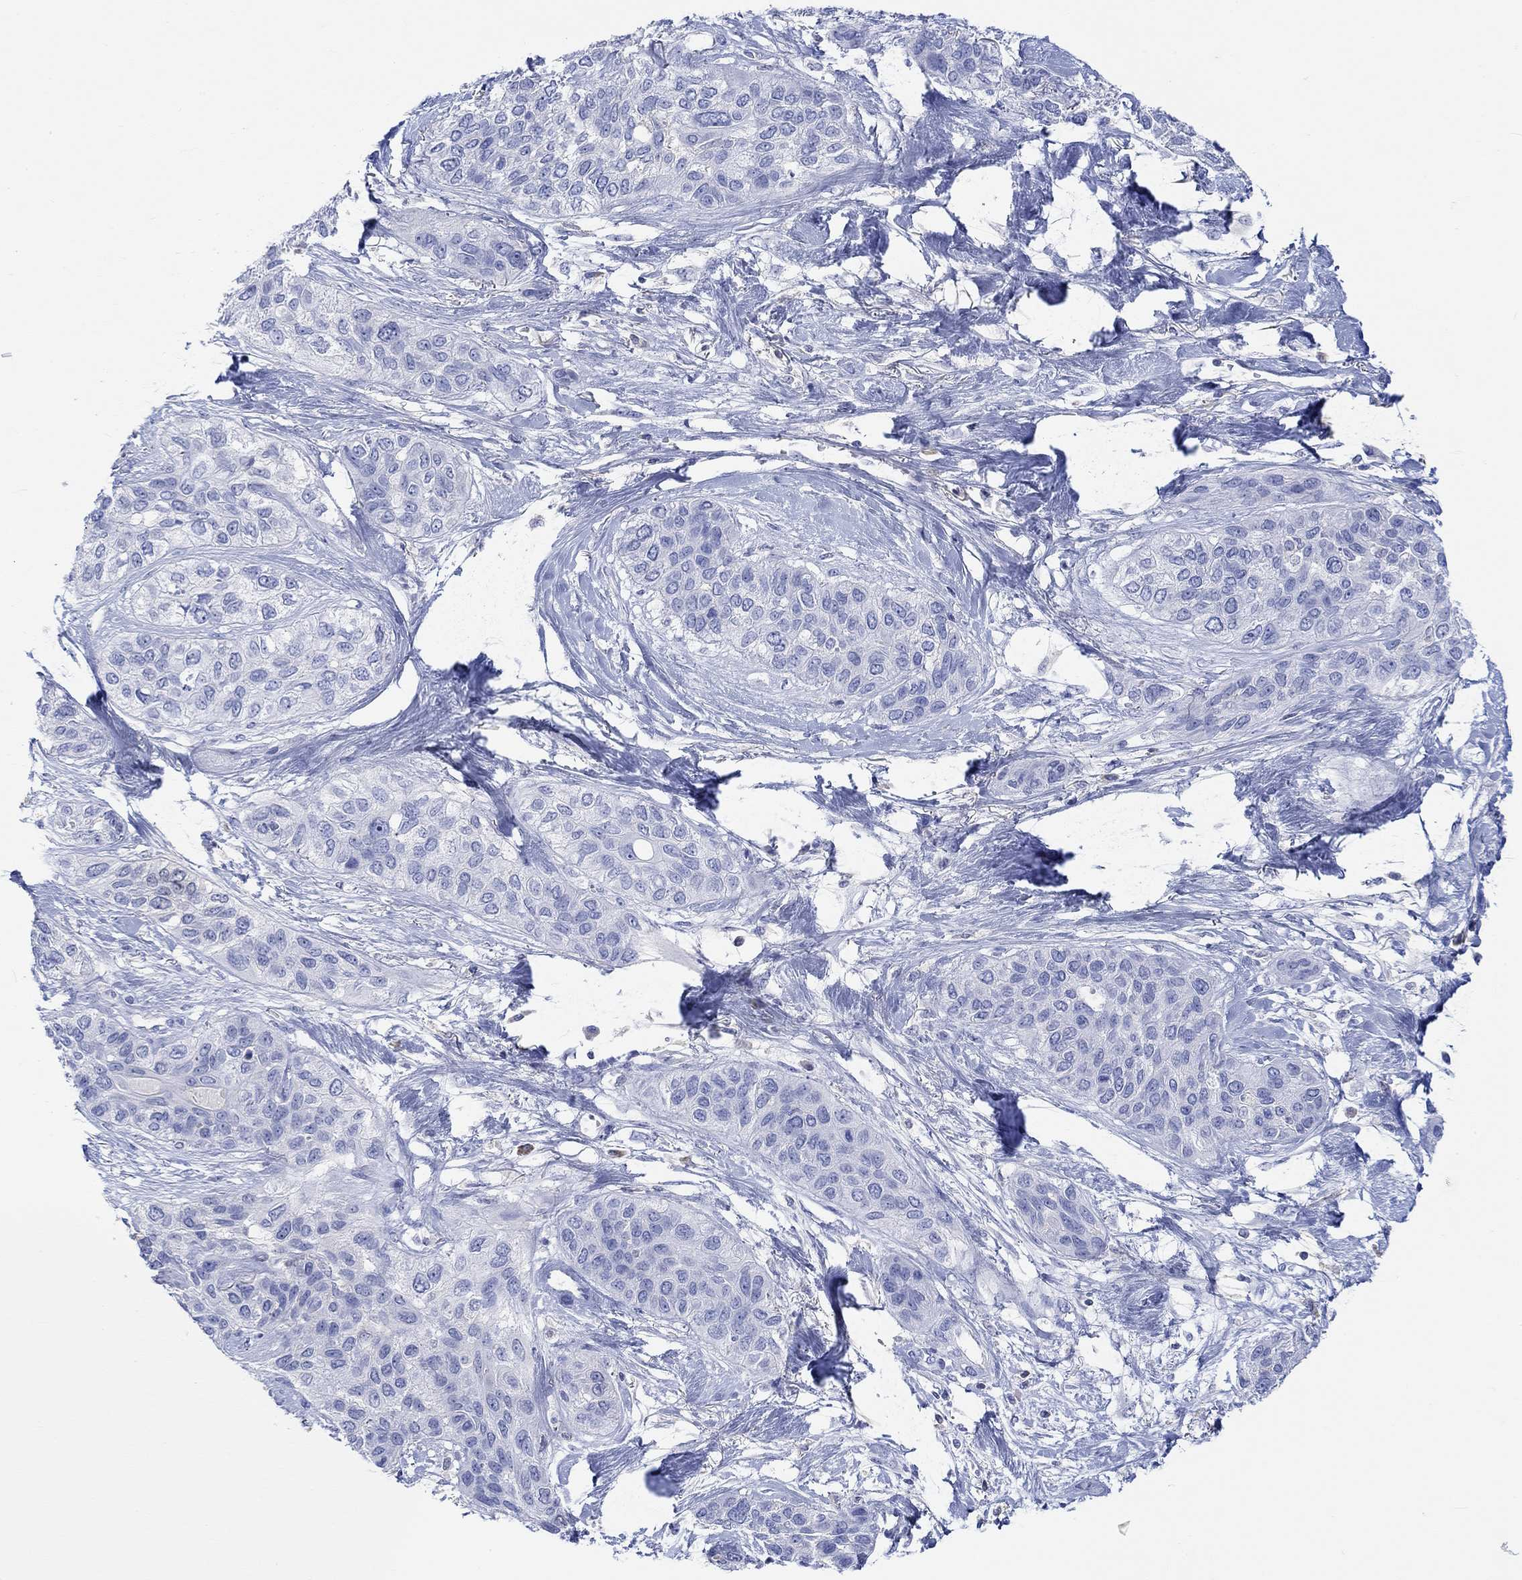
{"staining": {"intensity": "negative", "quantity": "none", "location": "none"}, "tissue": "lung cancer", "cell_type": "Tumor cells", "image_type": "cancer", "snomed": [{"axis": "morphology", "description": "Squamous cell carcinoma, NOS"}, {"axis": "topography", "description": "Lung"}], "caption": "An image of human squamous cell carcinoma (lung) is negative for staining in tumor cells.", "gene": "GCM1", "patient": {"sex": "female", "age": 70}}